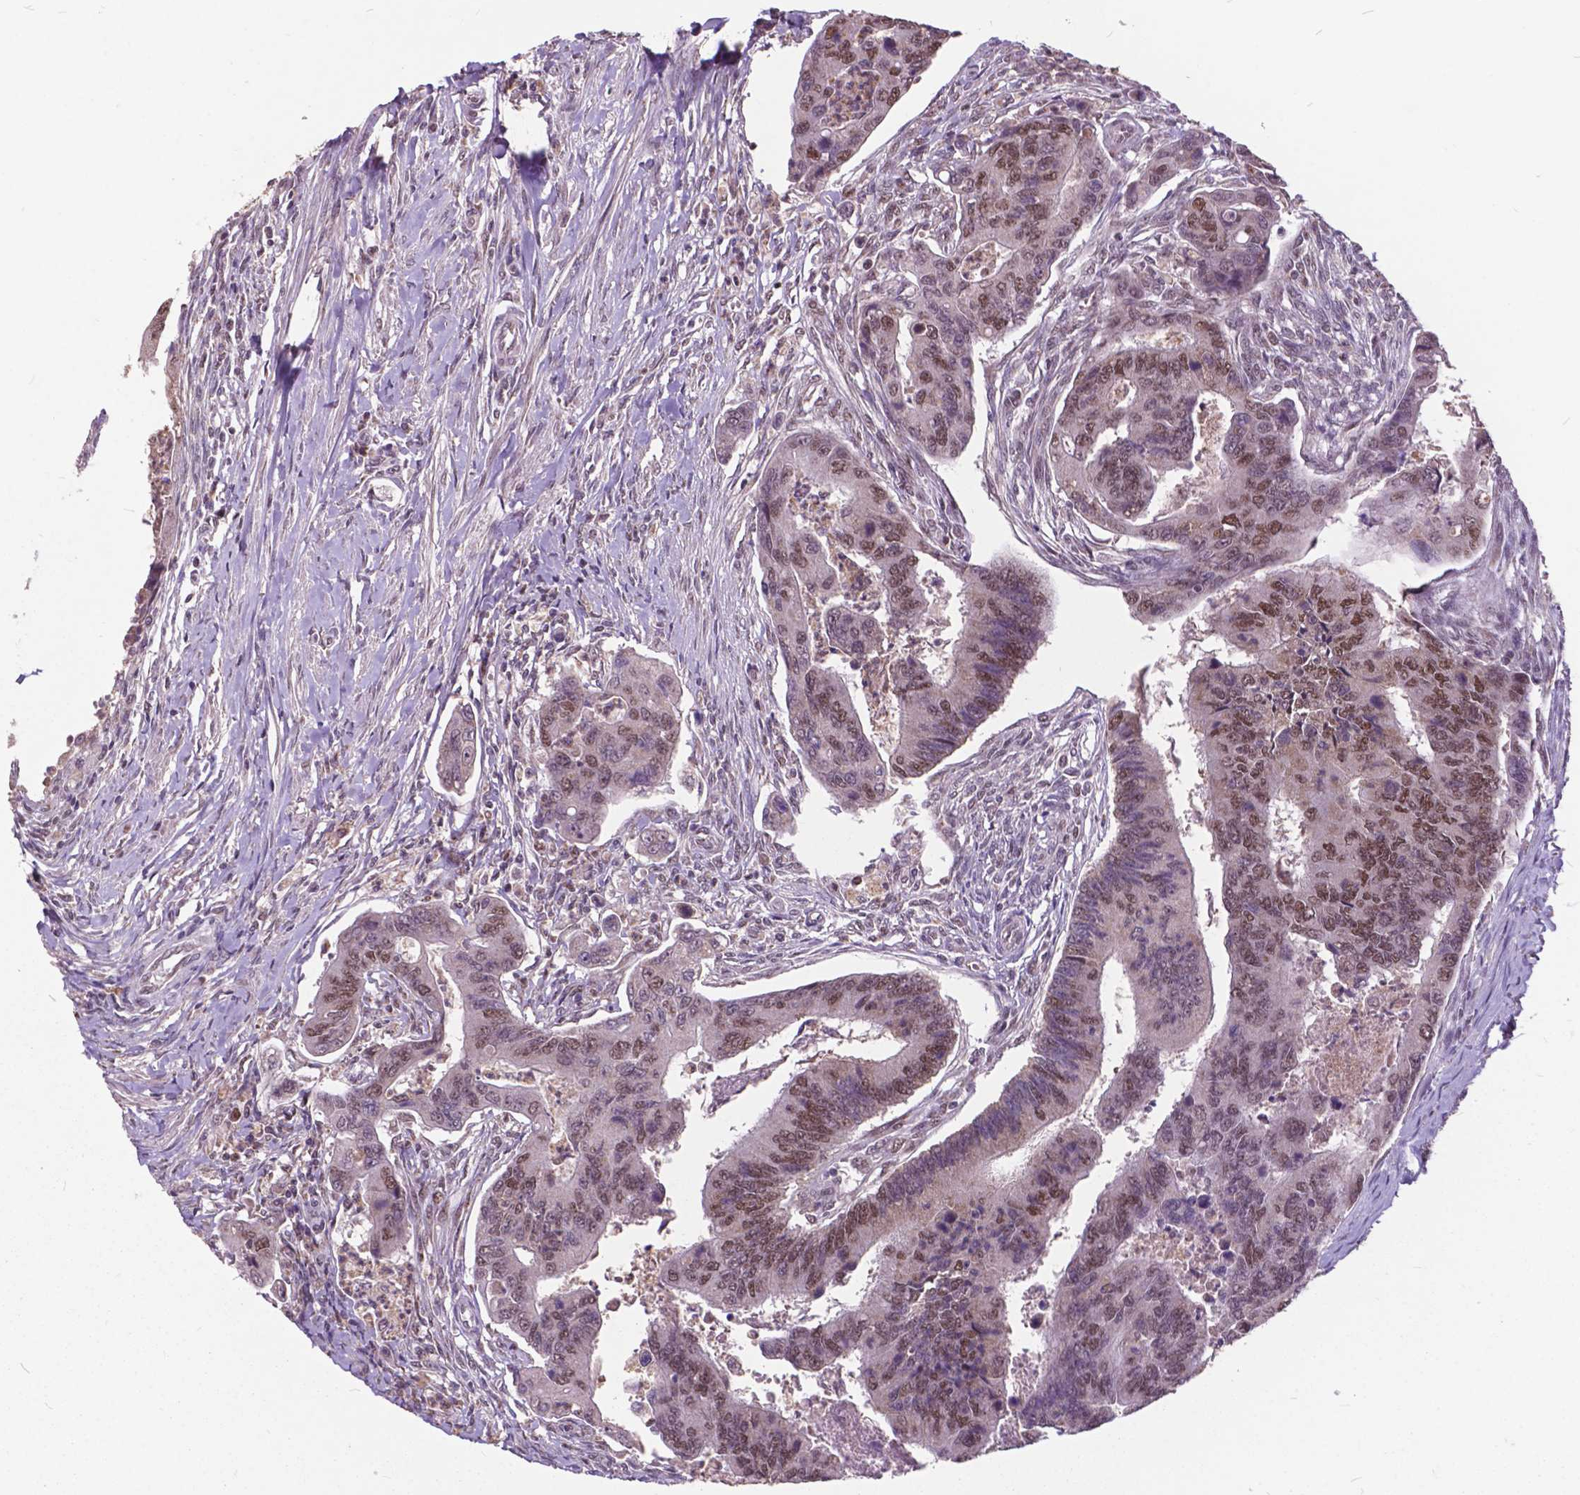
{"staining": {"intensity": "moderate", "quantity": "25%-75%", "location": "nuclear"}, "tissue": "colorectal cancer", "cell_type": "Tumor cells", "image_type": "cancer", "snomed": [{"axis": "morphology", "description": "Adenocarcinoma, NOS"}, {"axis": "topography", "description": "Colon"}], "caption": "A brown stain labels moderate nuclear positivity of a protein in human colorectal adenocarcinoma tumor cells. (DAB (3,3'-diaminobenzidine) = brown stain, brightfield microscopy at high magnification).", "gene": "MSH2", "patient": {"sex": "female", "age": 67}}